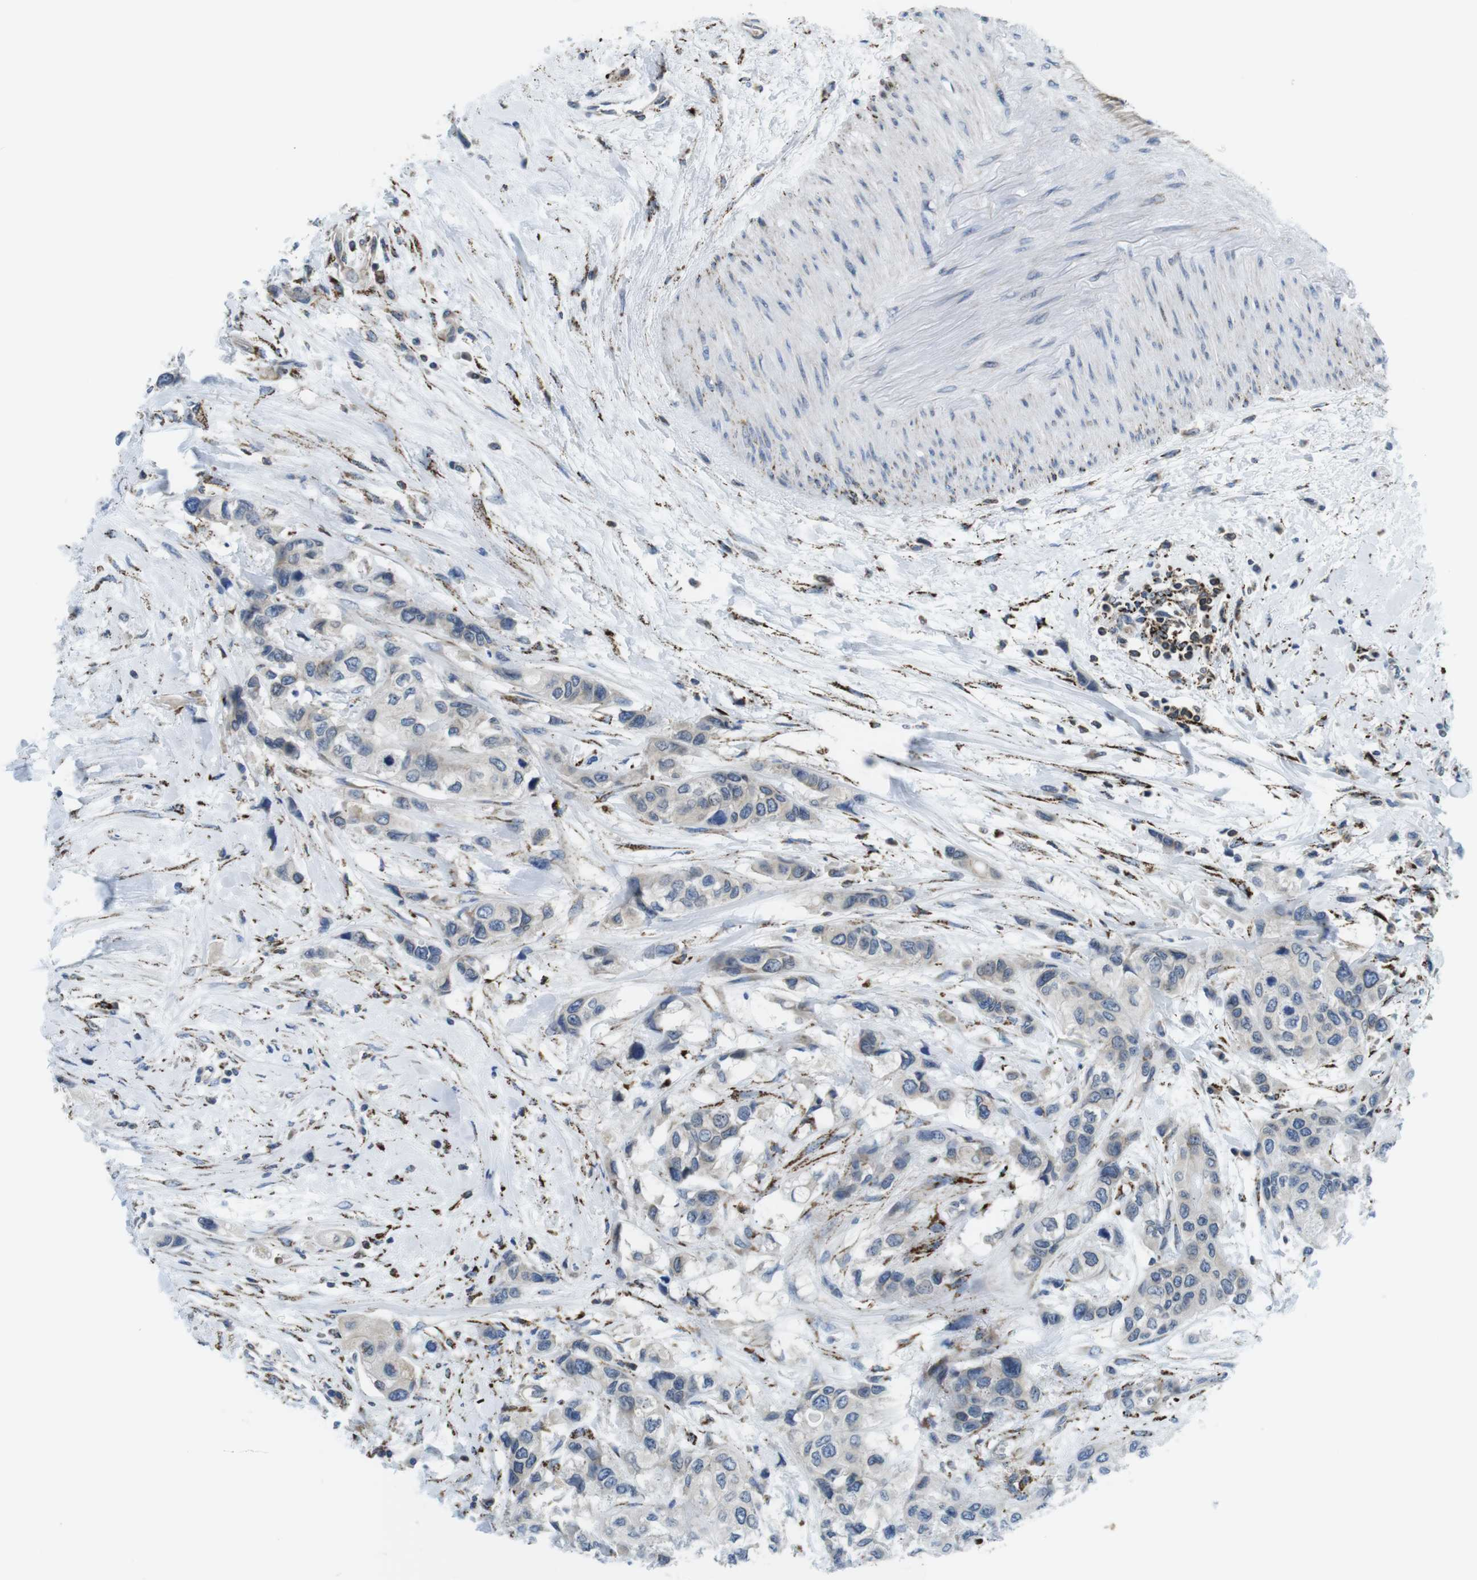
{"staining": {"intensity": "negative", "quantity": "none", "location": "none"}, "tissue": "urothelial cancer", "cell_type": "Tumor cells", "image_type": "cancer", "snomed": [{"axis": "morphology", "description": "Urothelial carcinoma, High grade"}, {"axis": "topography", "description": "Urinary bladder"}], "caption": "Immunohistochemistry (IHC) photomicrograph of high-grade urothelial carcinoma stained for a protein (brown), which shows no staining in tumor cells. (Immunohistochemistry, brightfield microscopy, high magnification).", "gene": "KCNE3", "patient": {"sex": "female", "age": 56}}